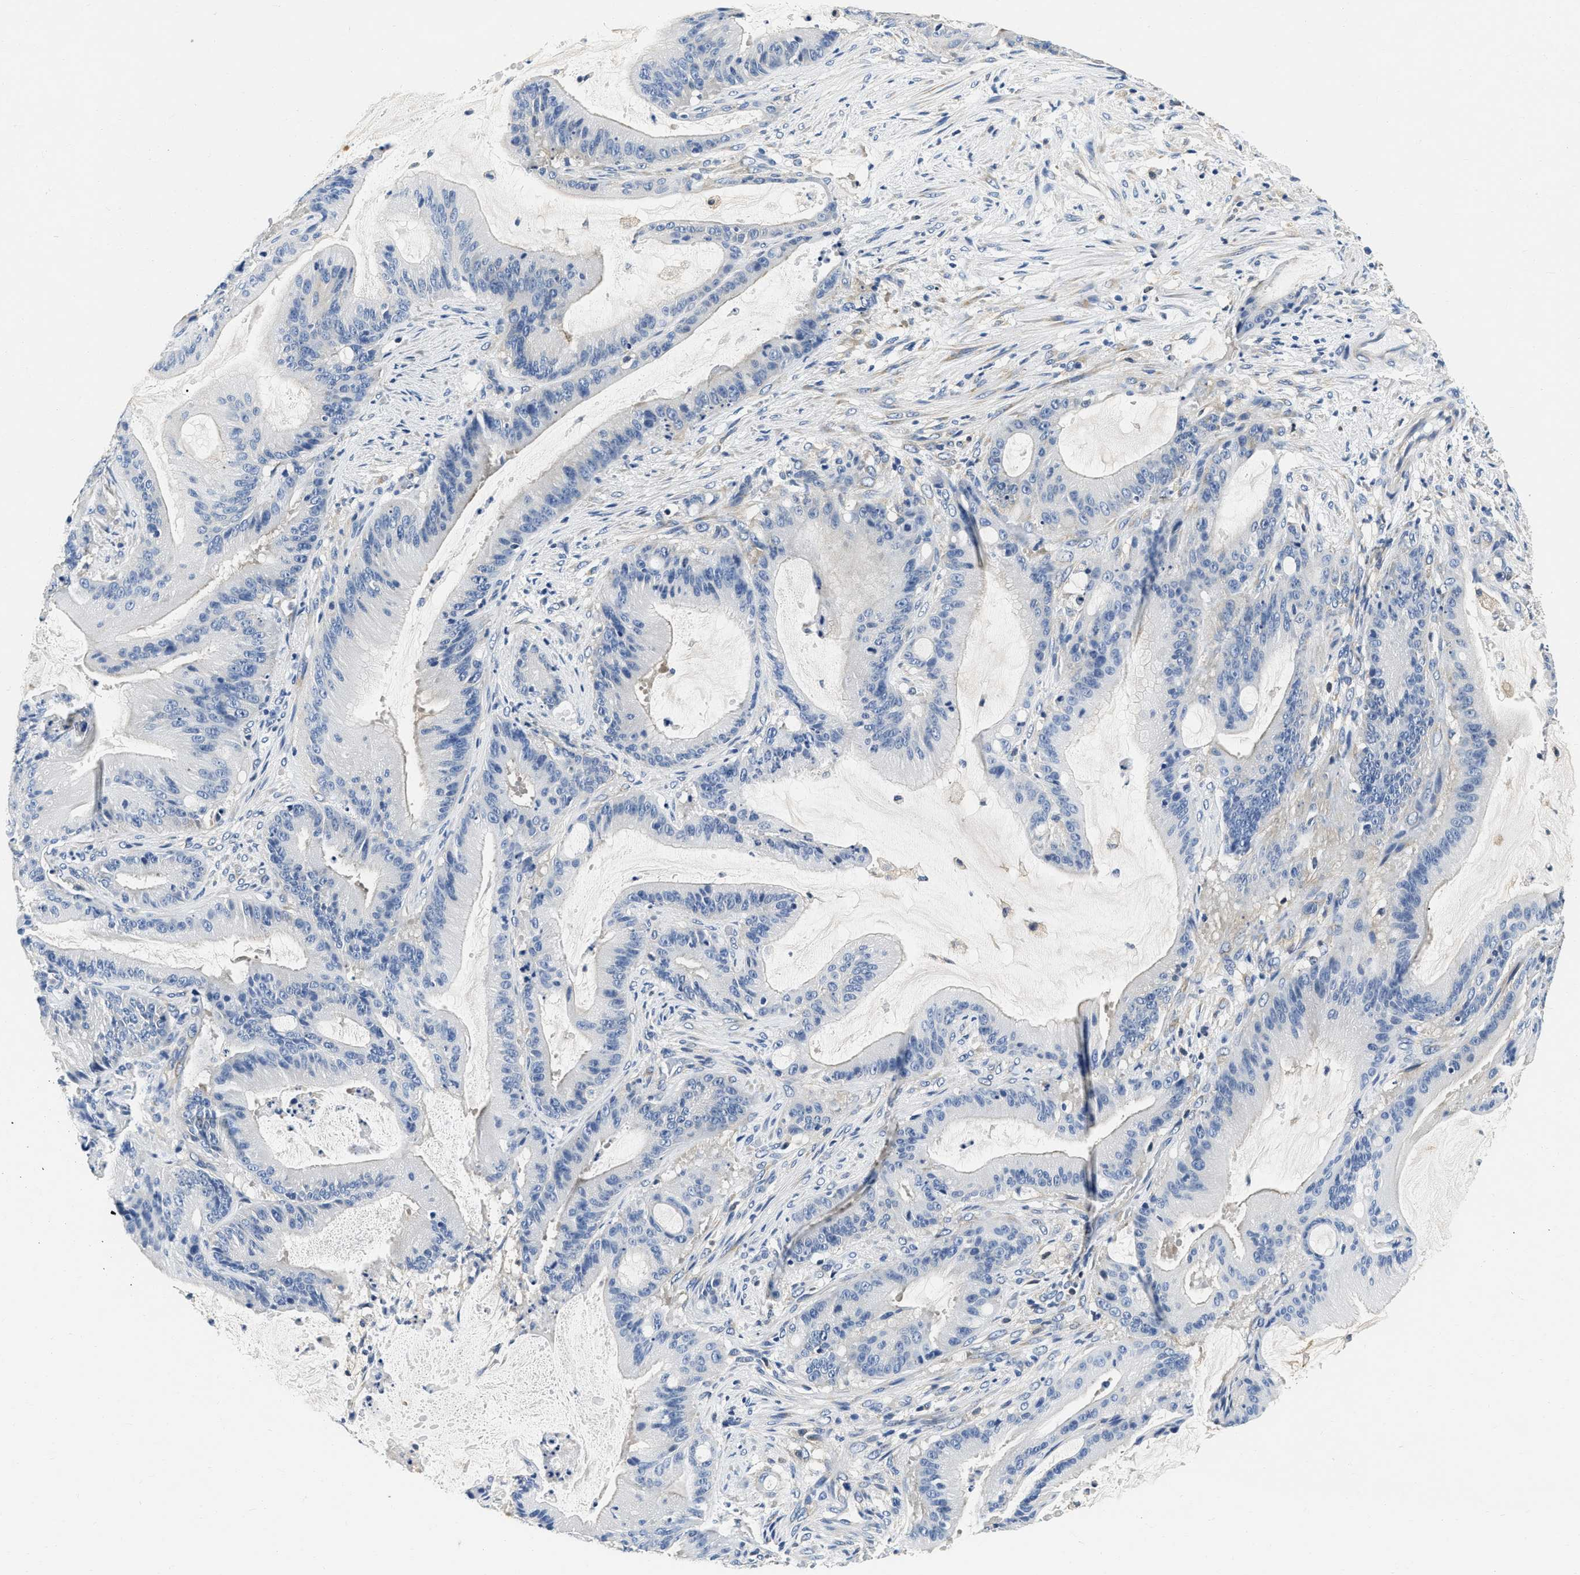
{"staining": {"intensity": "negative", "quantity": "none", "location": "none"}, "tissue": "liver cancer", "cell_type": "Tumor cells", "image_type": "cancer", "snomed": [{"axis": "morphology", "description": "Normal tissue, NOS"}, {"axis": "morphology", "description": "Cholangiocarcinoma"}, {"axis": "topography", "description": "Liver"}, {"axis": "topography", "description": "Peripheral nerve tissue"}], "caption": "IHC micrograph of neoplastic tissue: liver cholangiocarcinoma stained with DAB (3,3'-diaminobenzidine) demonstrates no significant protein positivity in tumor cells. (DAB (3,3'-diaminobenzidine) immunohistochemistry (IHC) visualized using brightfield microscopy, high magnification).", "gene": "EIF2AK2", "patient": {"sex": "female", "age": 73}}